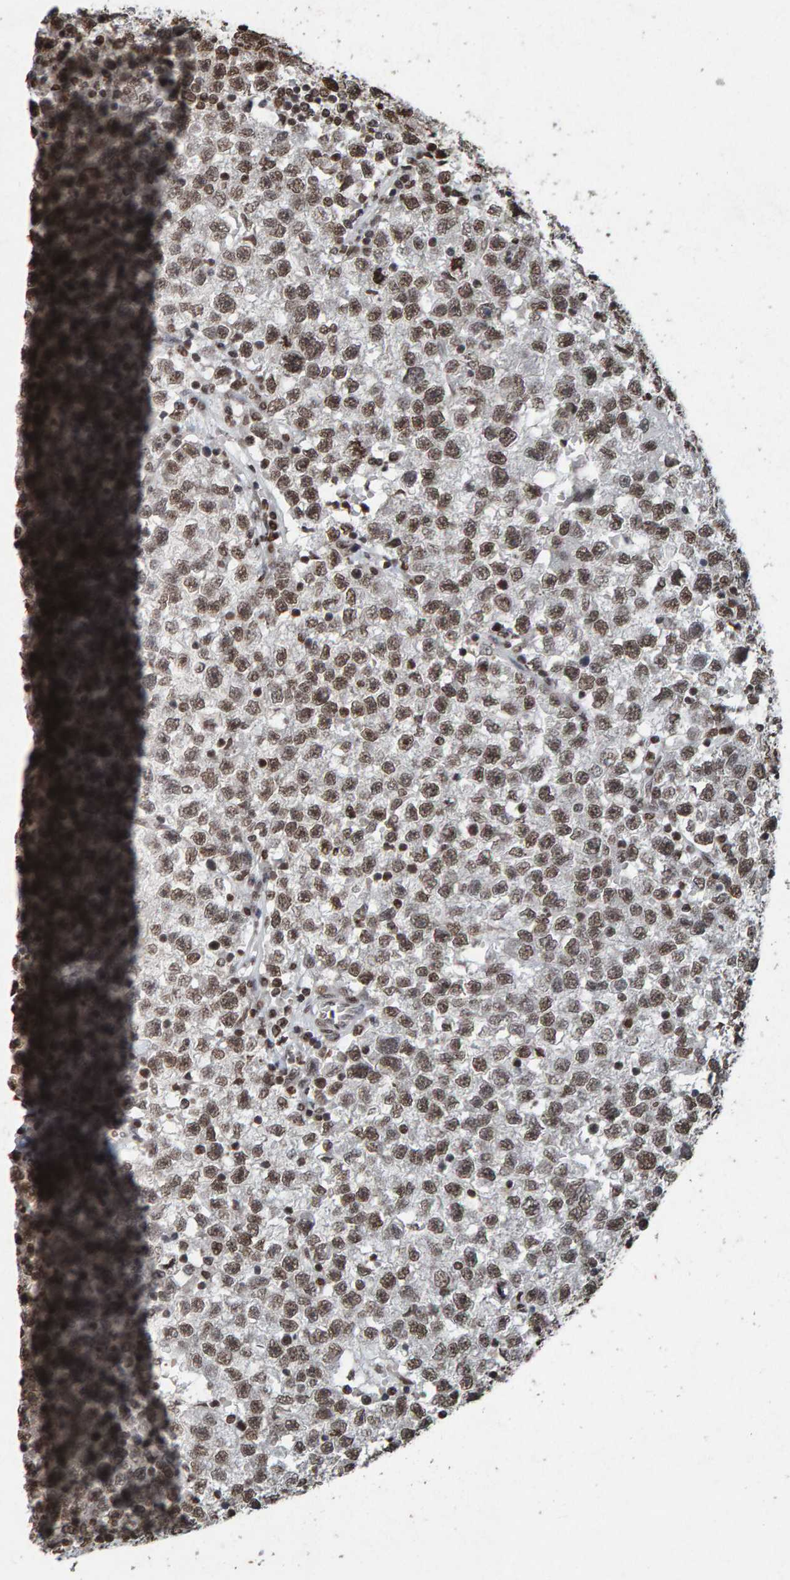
{"staining": {"intensity": "moderate", "quantity": "25%-75%", "location": "nuclear"}, "tissue": "testis cancer", "cell_type": "Tumor cells", "image_type": "cancer", "snomed": [{"axis": "morphology", "description": "Seminoma, NOS"}, {"axis": "topography", "description": "Testis"}], "caption": "A micrograph of testis seminoma stained for a protein shows moderate nuclear brown staining in tumor cells.", "gene": "H2AZ1", "patient": {"sex": "male", "age": 22}}